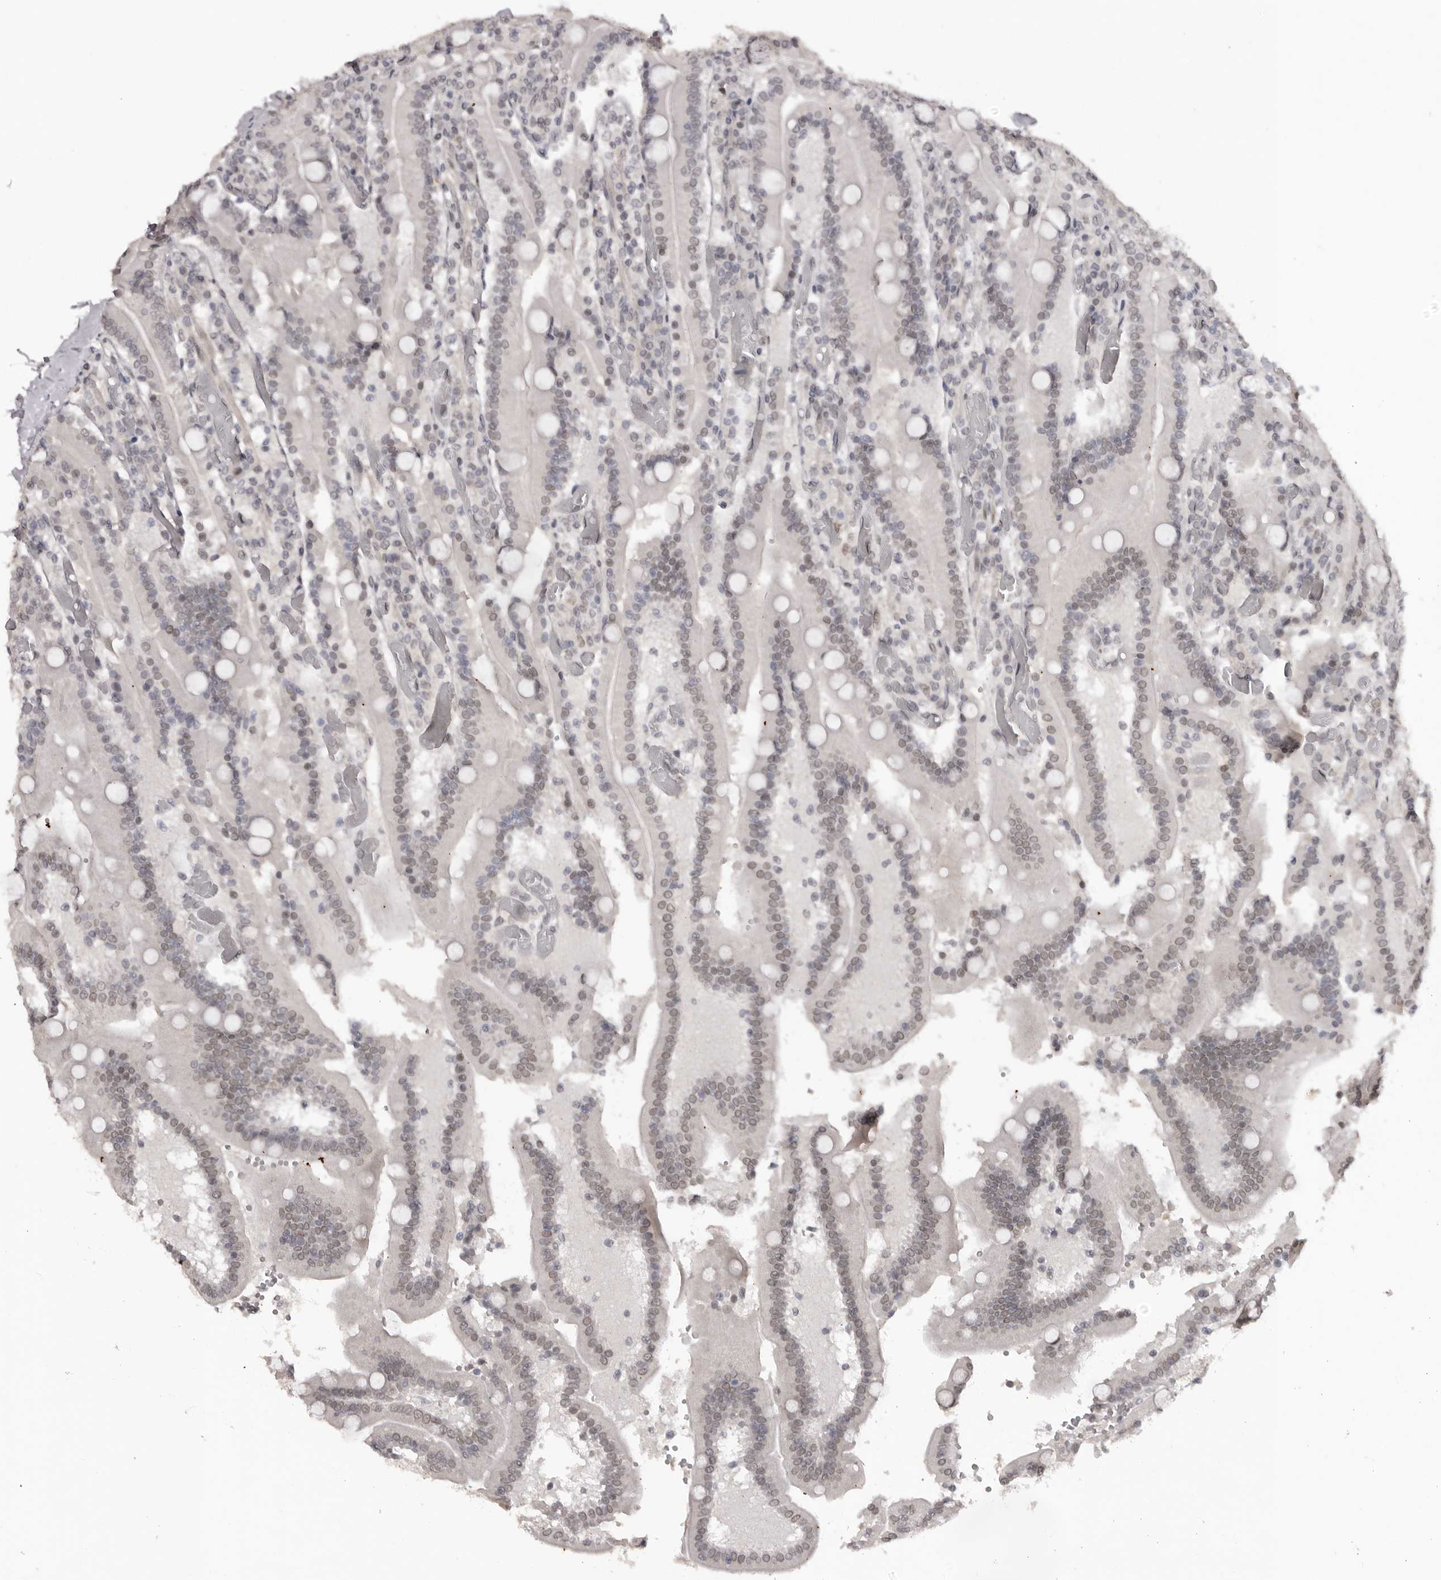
{"staining": {"intensity": "weak", "quantity": "25%-75%", "location": "nuclear"}, "tissue": "duodenum", "cell_type": "Glandular cells", "image_type": "normal", "snomed": [{"axis": "morphology", "description": "Normal tissue, NOS"}, {"axis": "topography", "description": "Duodenum"}], "caption": "Immunohistochemistry (IHC) of benign duodenum reveals low levels of weak nuclear staining in about 25%-75% of glandular cells. (Stains: DAB (3,3'-diaminobenzidine) in brown, nuclei in blue, Microscopy: brightfield microscopy at high magnification).", "gene": "SRCAP", "patient": {"sex": "female", "age": 62}}